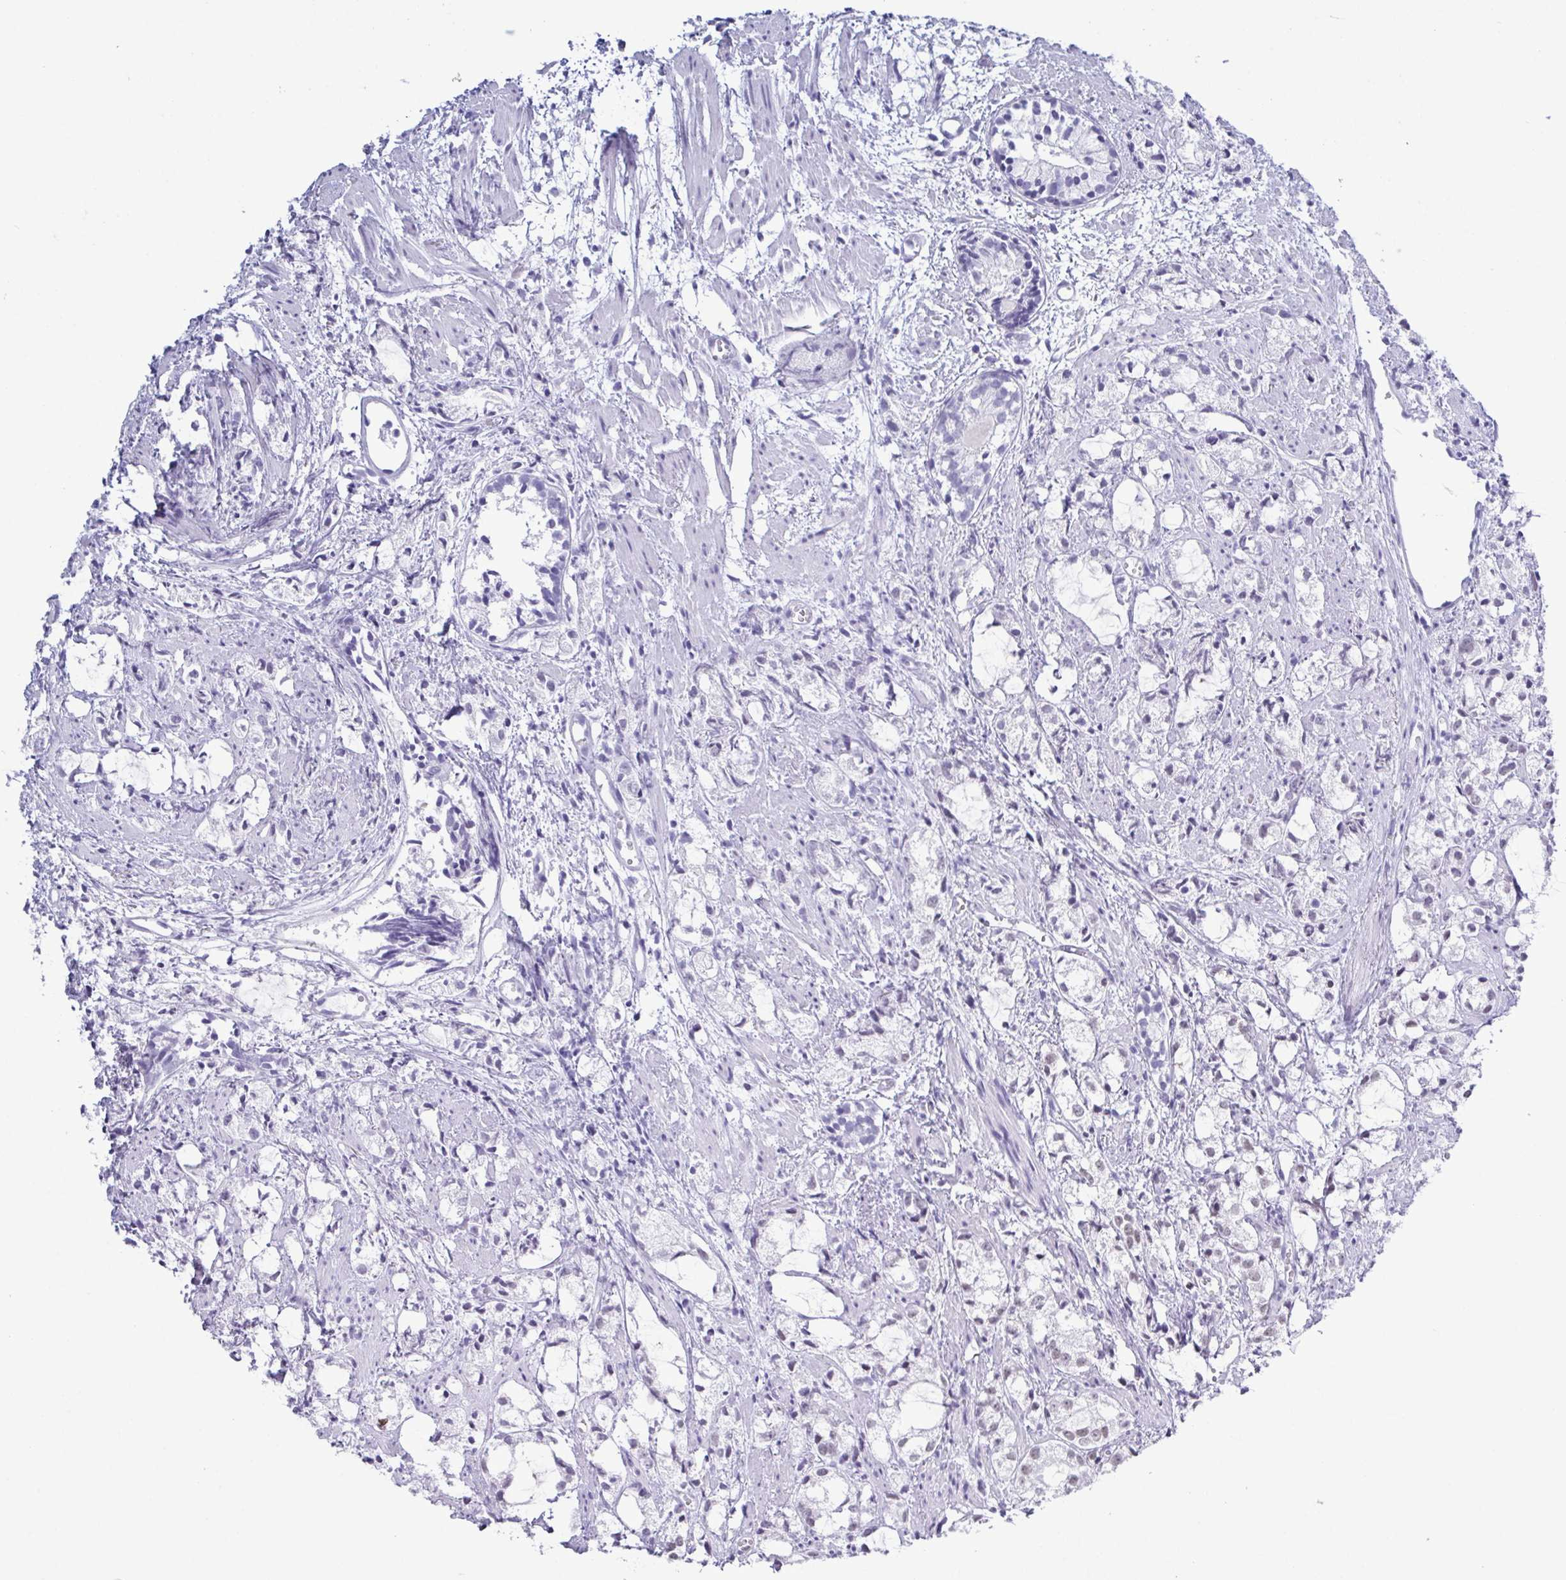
{"staining": {"intensity": "negative", "quantity": "none", "location": "none"}, "tissue": "prostate cancer", "cell_type": "Tumor cells", "image_type": "cancer", "snomed": [{"axis": "morphology", "description": "Adenocarcinoma, High grade"}, {"axis": "topography", "description": "Prostate"}], "caption": "Photomicrograph shows no protein positivity in tumor cells of adenocarcinoma (high-grade) (prostate) tissue. (Stains: DAB IHC with hematoxylin counter stain, Microscopy: brightfield microscopy at high magnification).", "gene": "SUGP2", "patient": {"sex": "male", "age": 85}}